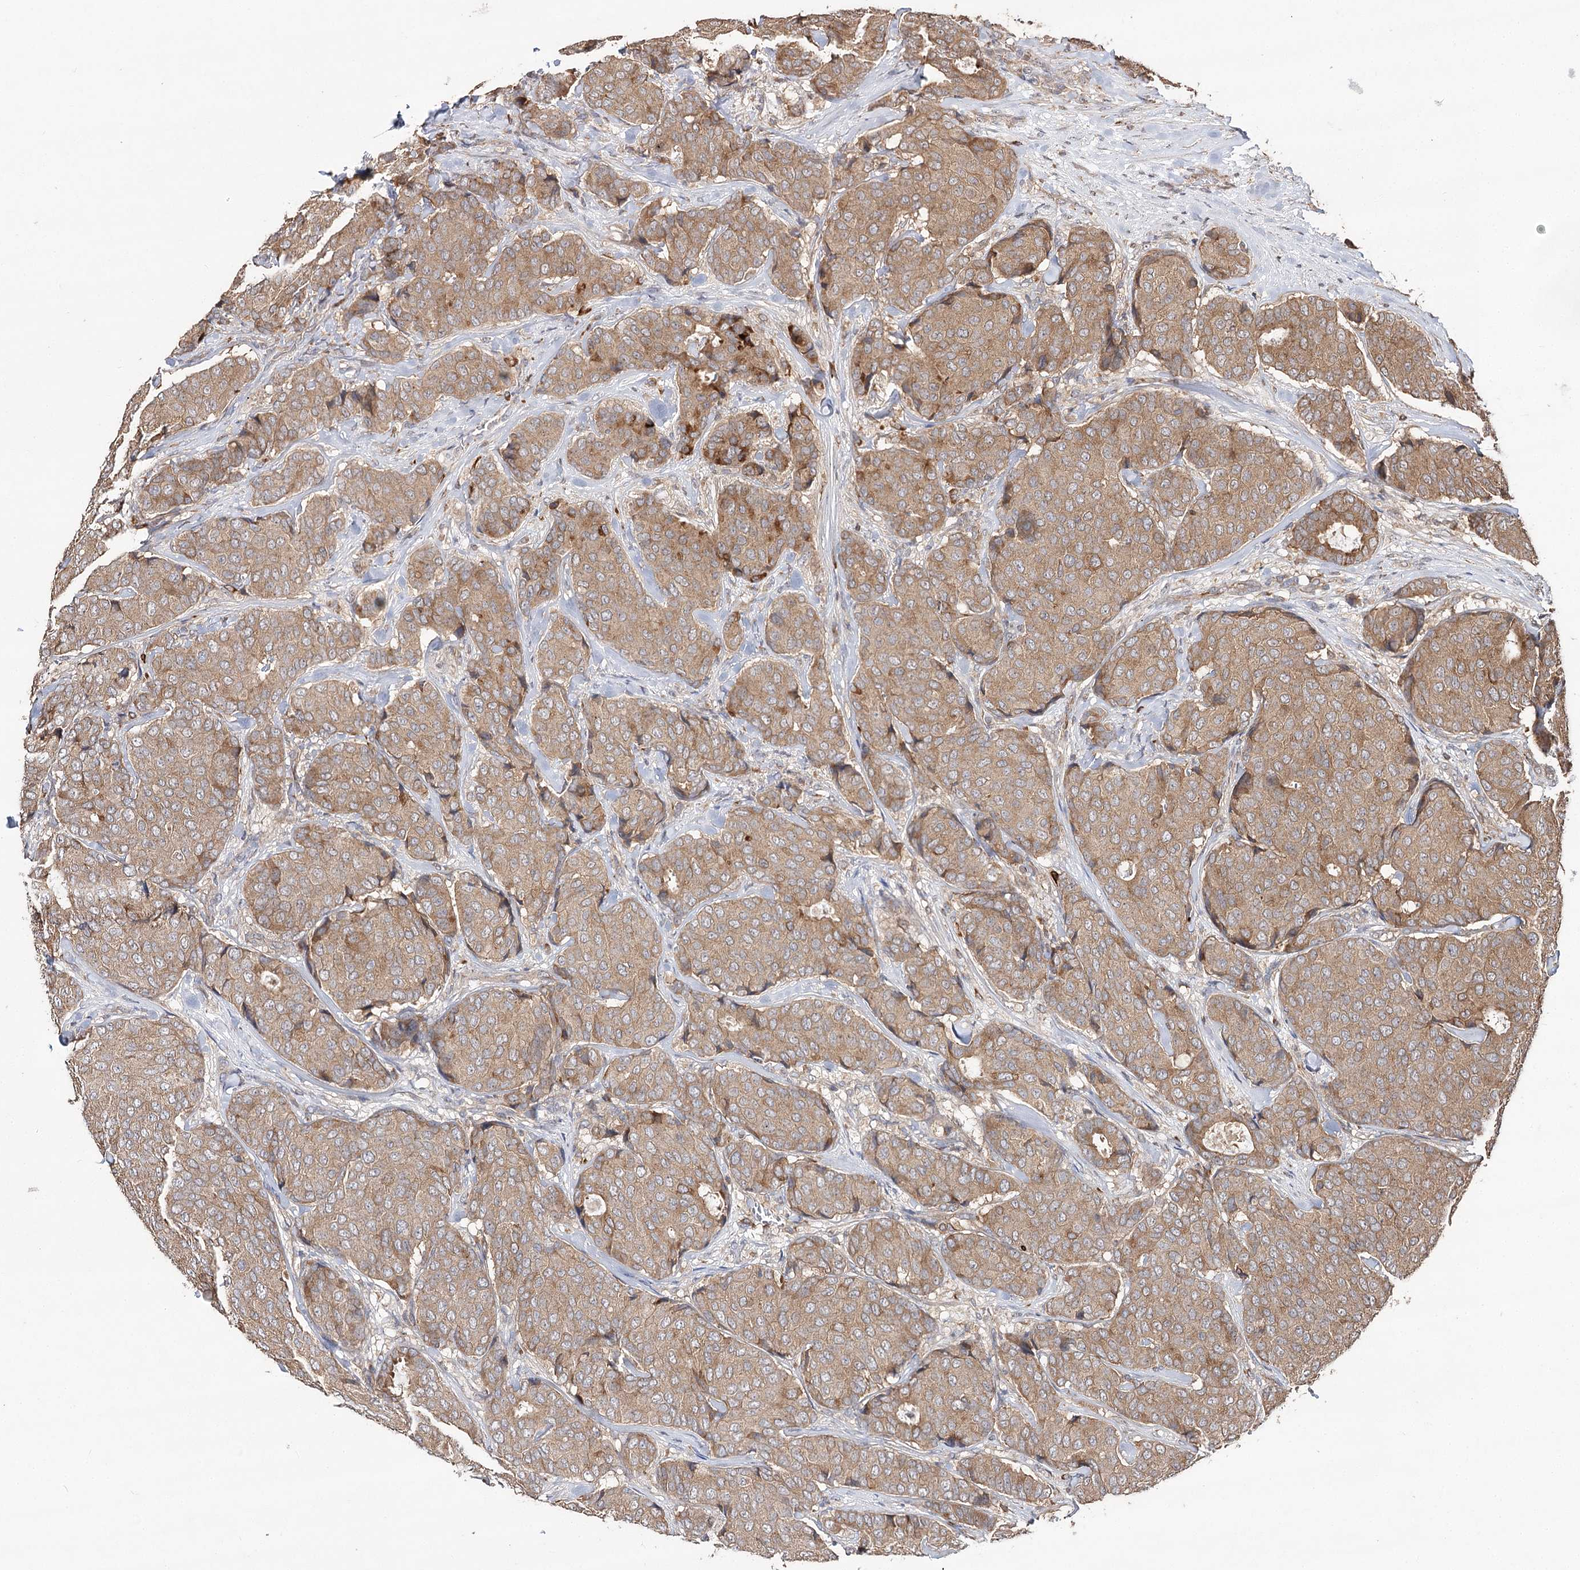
{"staining": {"intensity": "moderate", "quantity": ">75%", "location": "cytoplasmic/membranous"}, "tissue": "breast cancer", "cell_type": "Tumor cells", "image_type": "cancer", "snomed": [{"axis": "morphology", "description": "Duct carcinoma"}, {"axis": "topography", "description": "Breast"}], "caption": "Human breast infiltrating ductal carcinoma stained for a protein (brown) reveals moderate cytoplasmic/membranous positive expression in about >75% of tumor cells.", "gene": "DMXL1", "patient": {"sex": "female", "age": 75}}